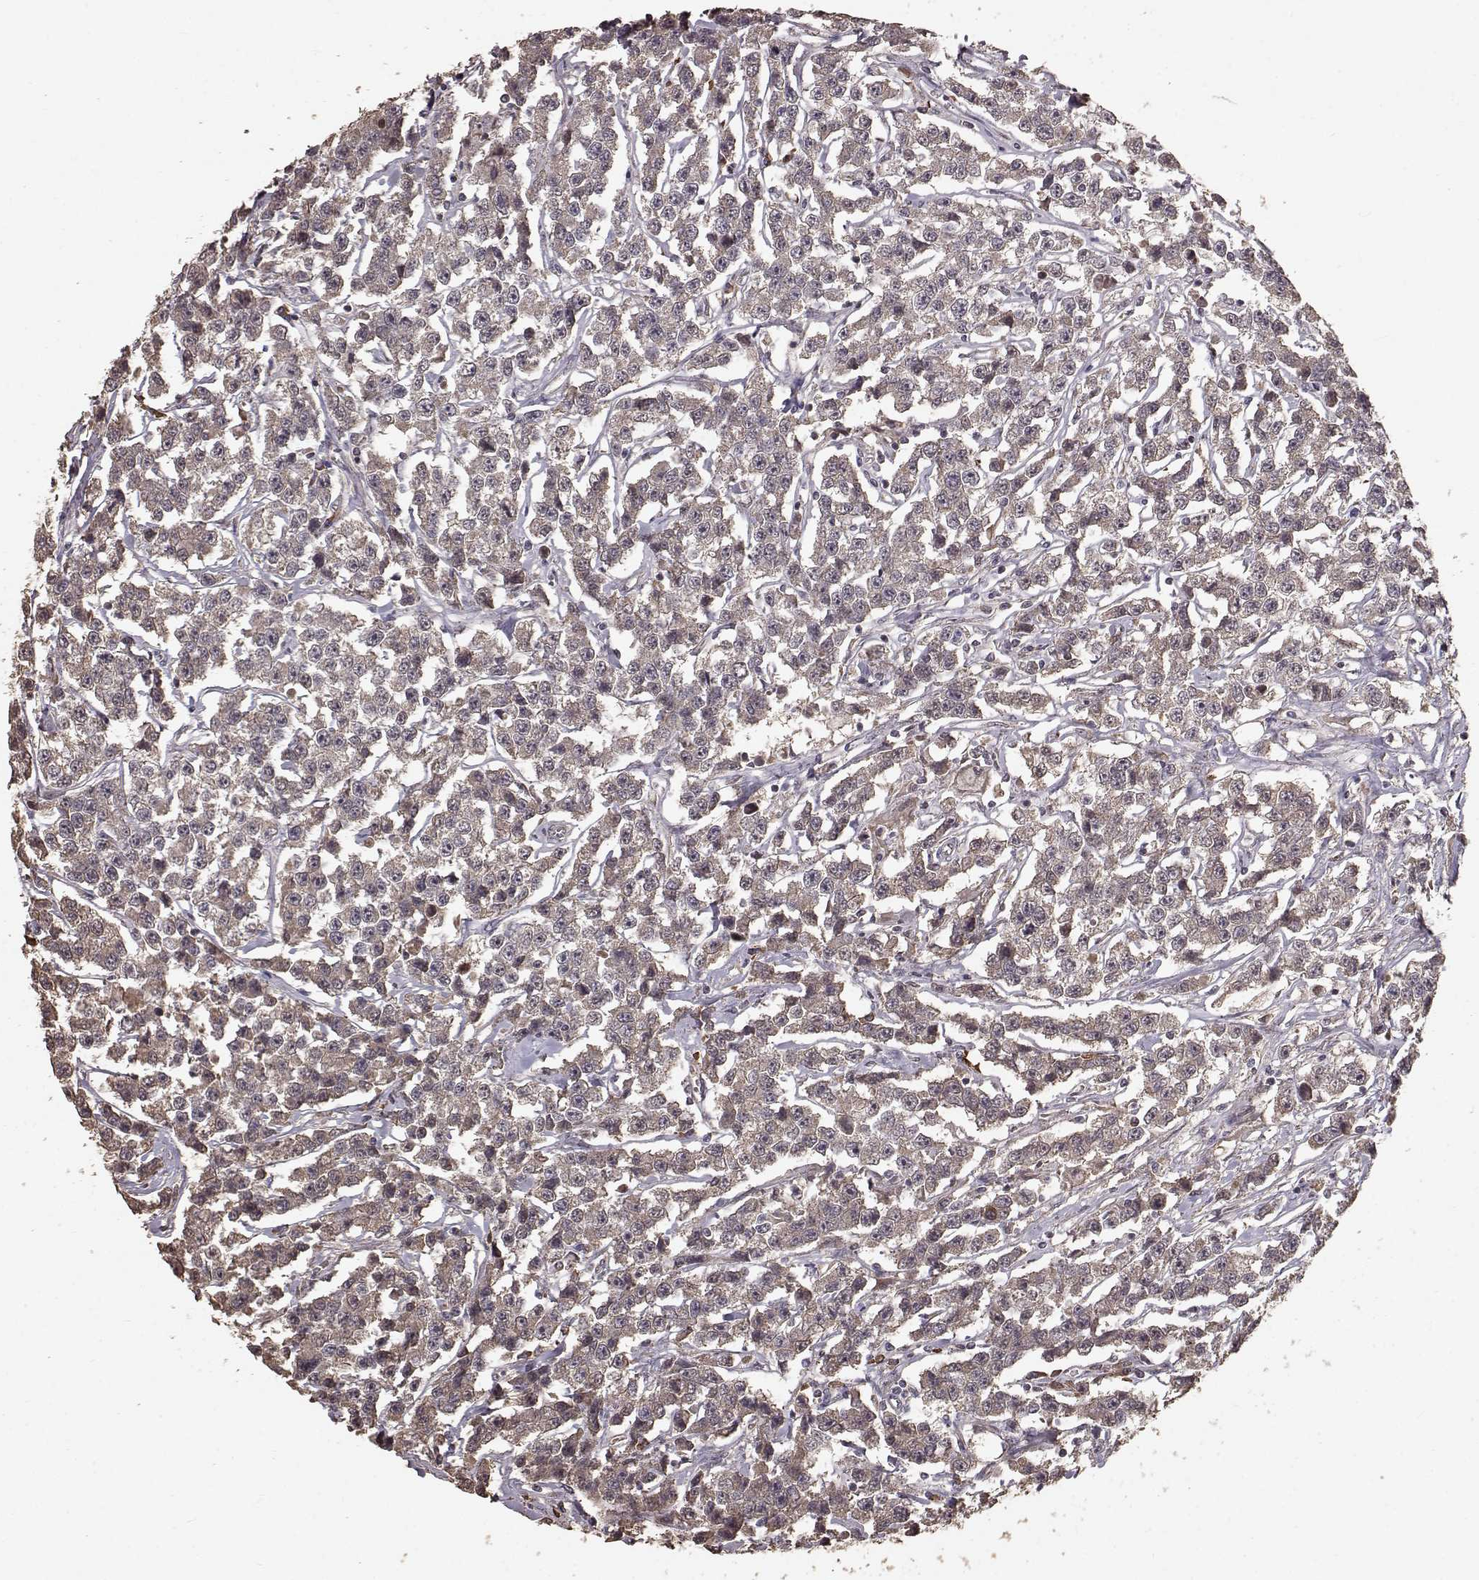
{"staining": {"intensity": "moderate", "quantity": ">75%", "location": "cytoplasmic/membranous"}, "tissue": "testis cancer", "cell_type": "Tumor cells", "image_type": "cancer", "snomed": [{"axis": "morphology", "description": "Seminoma, NOS"}, {"axis": "topography", "description": "Testis"}], "caption": "Immunohistochemistry (IHC) (DAB (3,3'-diaminobenzidine)) staining of human testis cancer reveals moderate cytoplasmic/membranous protein expression in about >75% of tumor cells.", "gene": "USP15", "patient": {"sex": "male", "age": 59}}